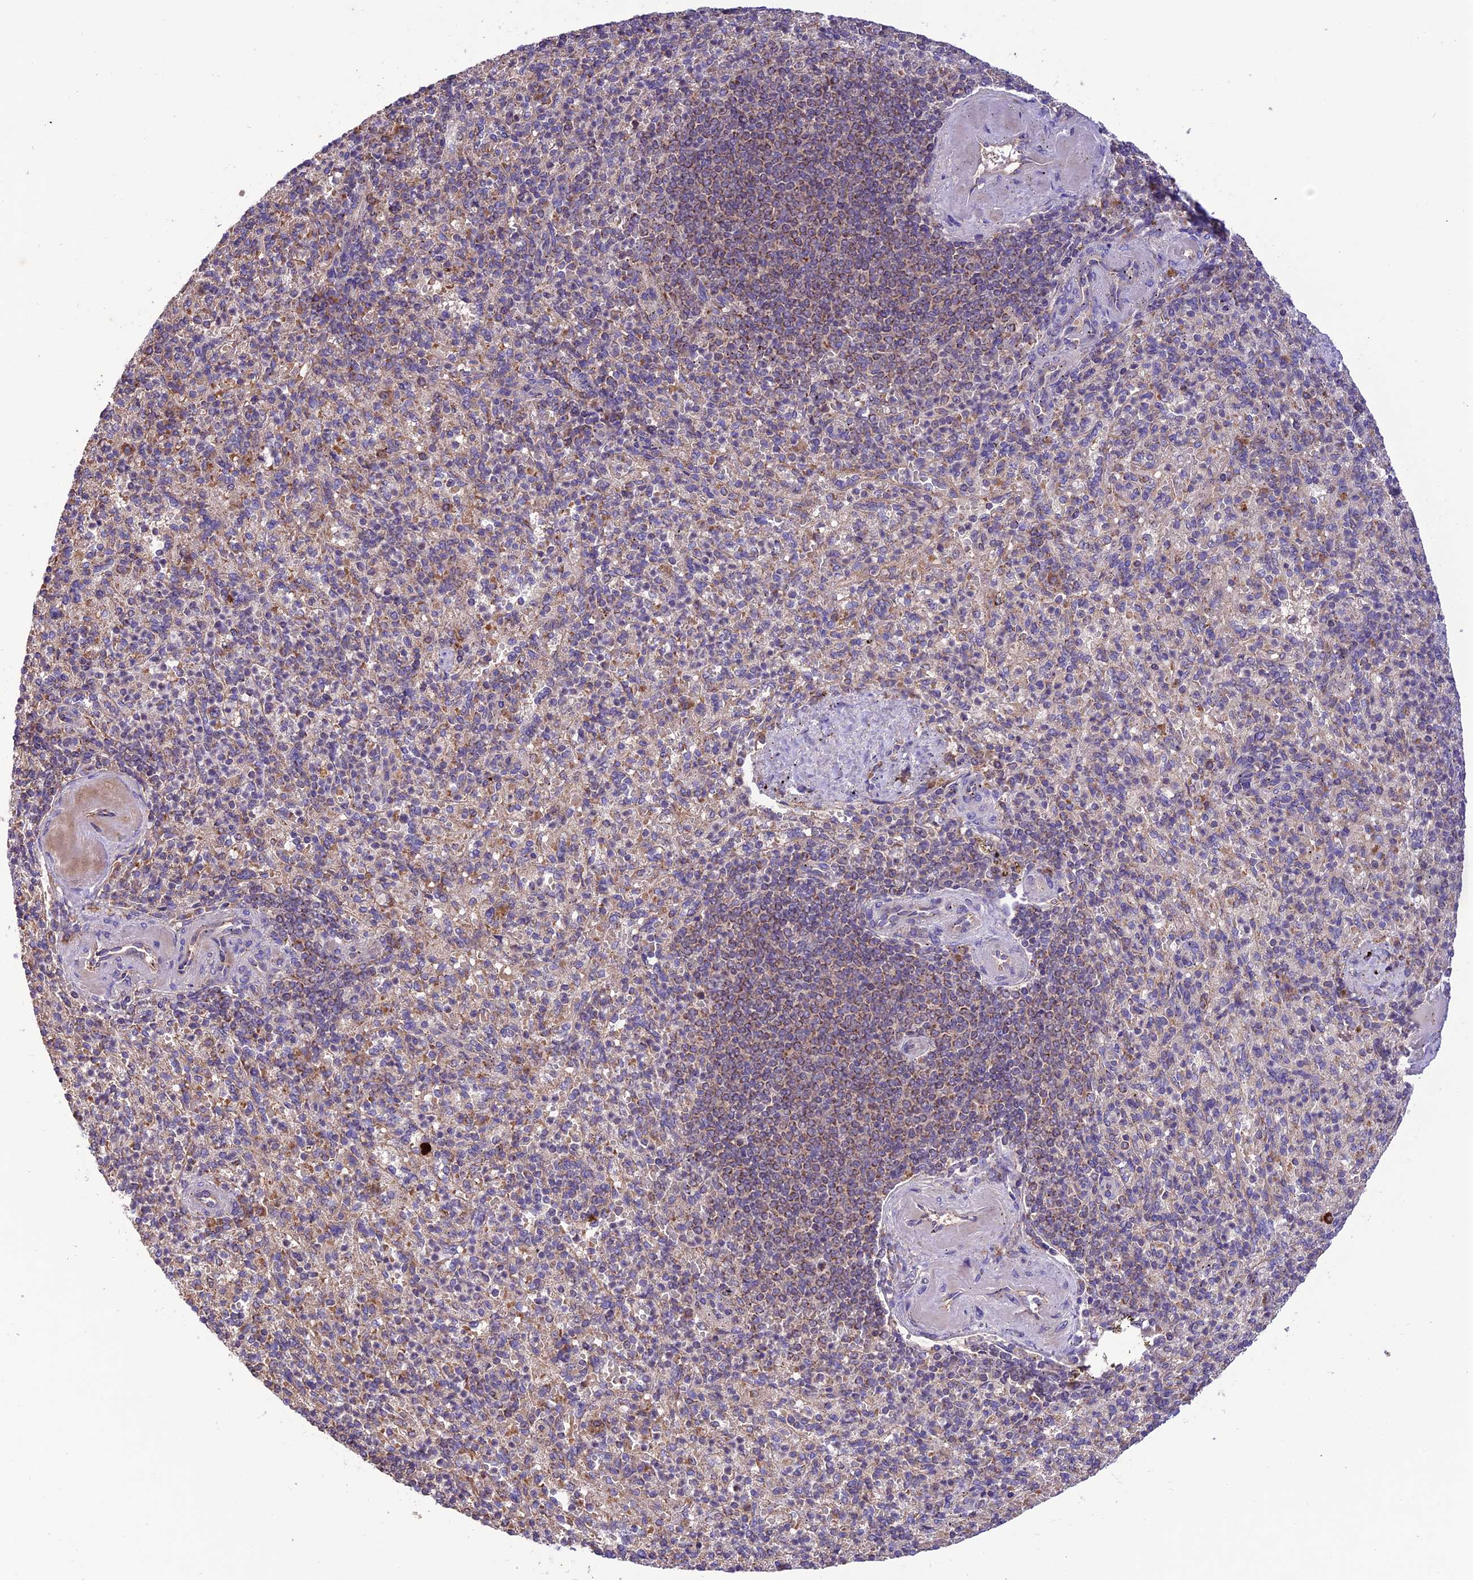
{"staining": {"intensity": "moderate", "quantity": "<25%", "location": "cytoplasmic/membranous"}, "tissue": "spleen", "cell_type": "Cells in red pulp", "image_type": "normal", "snomed": [{"axis": "morphology", "description": "Normal tissue, NOS"}, {"axis": "topography", "description": "Spleen"}], "caption": "This is an image of immunohistochemistry staining of normal spleen, which shows moderate staining in the cytoplasmic/membranous of cells in red pulp.", "gene": "NDUFAF1", "patient": {"sex": "female", "age": 74}}